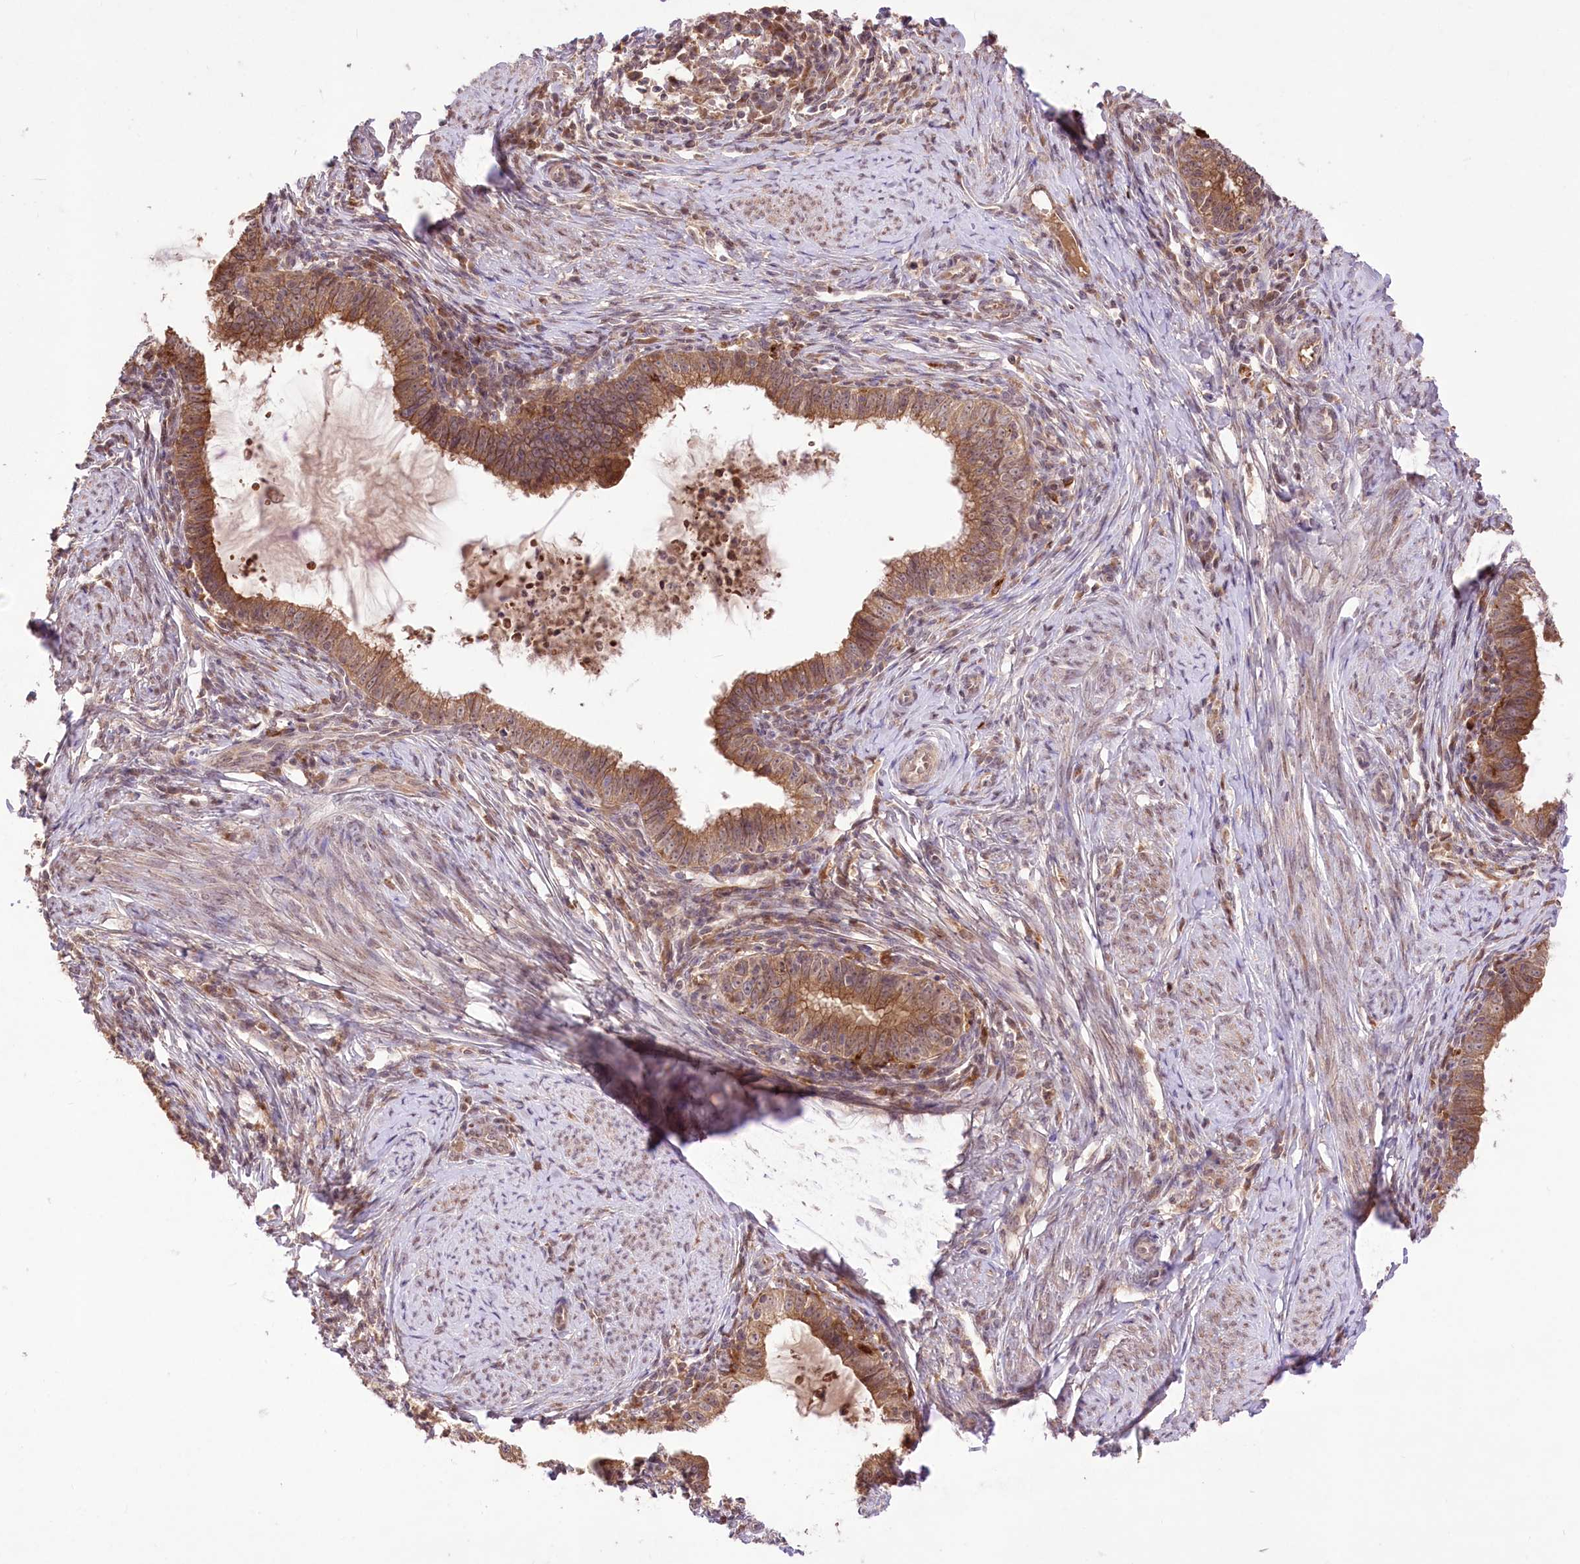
{"staining": {"intensity": "moderate", "quantity": ">75%", "location": "cytoplasmic/membranous"}, "tissue": "cervical cancer", "cell_type": "Tumor cells", "image_type": "cancer", "snomed": [{"axis": "morphology", "description": "Adenocarcinoma, NOS"}, {"axis": "topography", "description": "Cervix"}], "caption": "Cervical cancer stained with a brown dye shows moderate cytoplasmic/membranous positive staining in approximately >75% of tumor cells.", "gene": "HELT", "patient": {"sex": "female", "age": 36}}